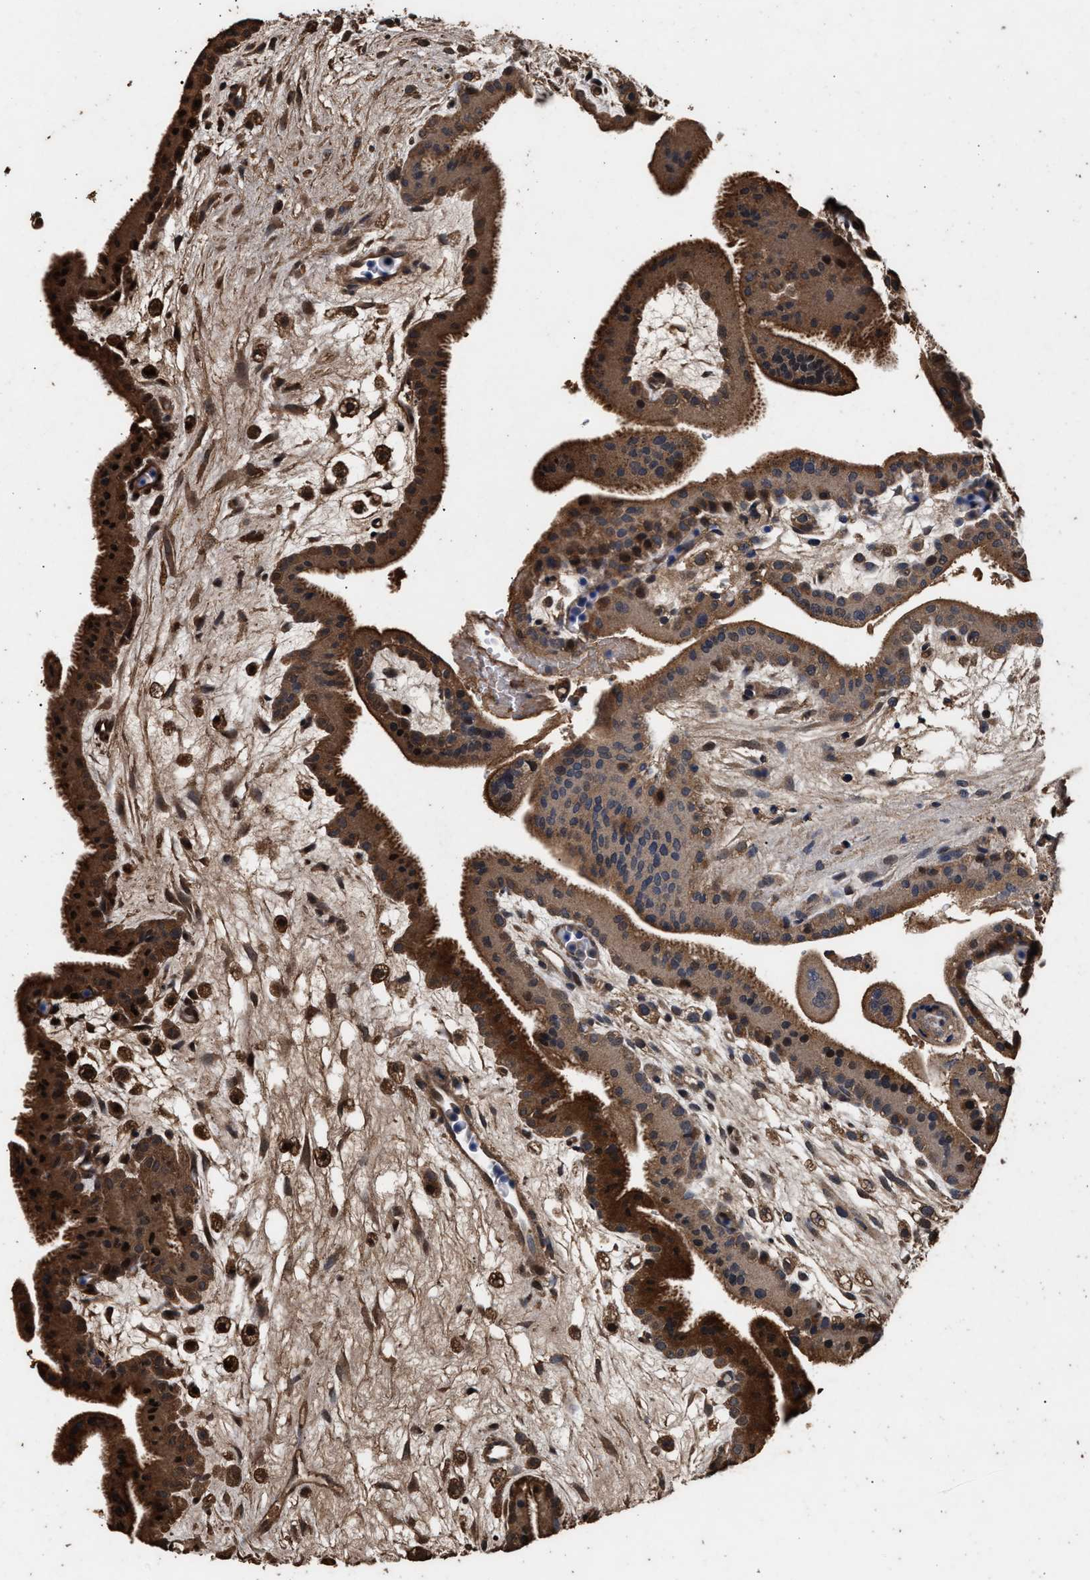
{"staining": {"intensity": "moderate", "quantity": ">75%", "location": "cytoplasmic/membranous"}, "tissue": "placenta", "cell_type": "Decidual cells", "image_type": "normal", "snomed": [{"axis": "morphology", "description": "Normal tissue, NOS"}, {"axis": "topography", "description": "Placenta"}], "caption": "Immunohistochemical staining of benign human placenta shows medium levels of moderate cytoplasmic/membranous expression in approximately >75% of decidual cells.", "gene": "ENSG00000286112", "patient": {"sex": "female", "age": 35}}